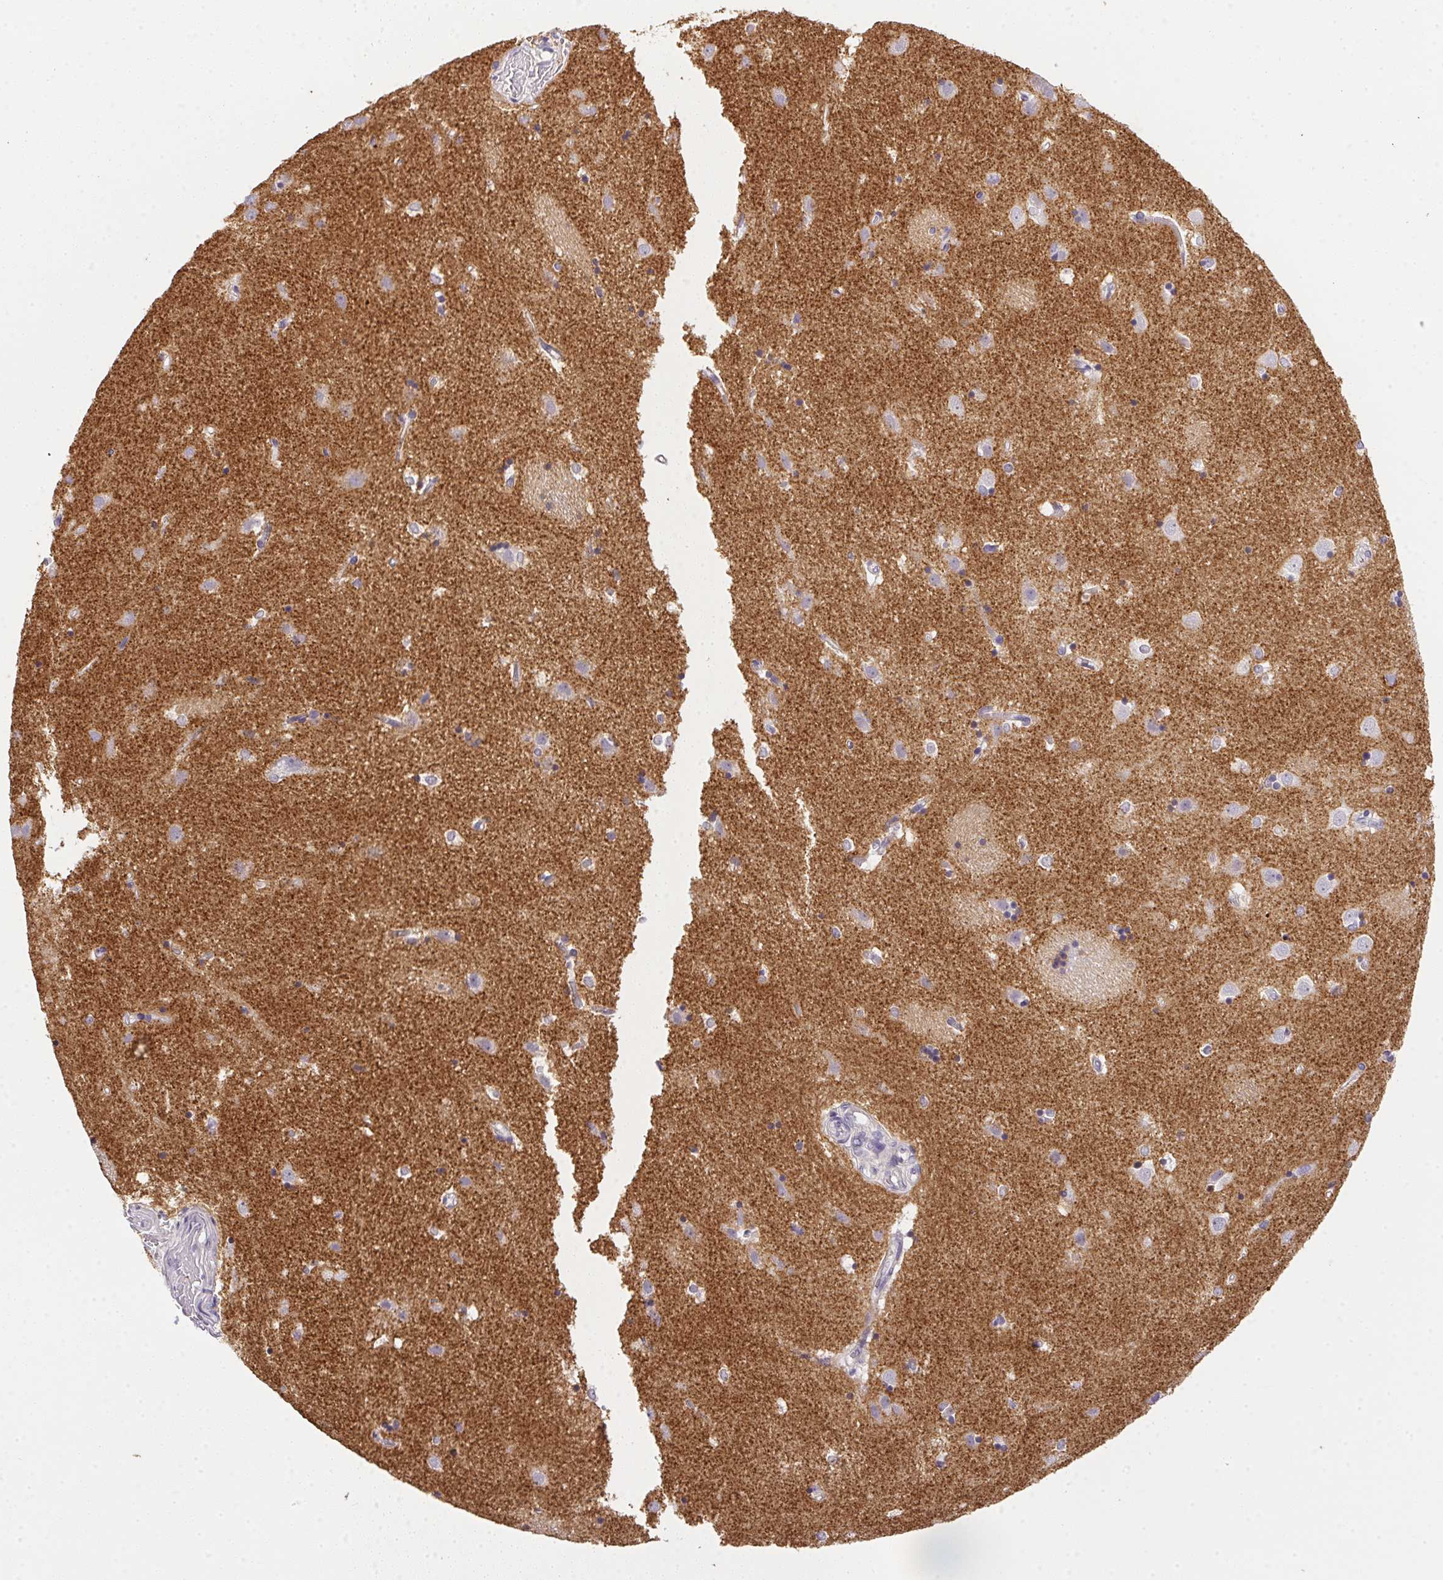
{"staining": {"intensity": "negative", "quantity": "none", "location": "none"}, "tissue": "caudate", "cell_type": "Glial cells", "image_type": "normal", "snomed": [{"axis": "morphology", "description": "Normal tissue, NOS"}, {"axis": "topography", "description": "Lateral ventricle wall"}], "caption": "An immunohistochemistry (IHC) histopathology image of benign caudate is shown. There is no staining in glial cells of caudate. (Brightfield microscopy of DAB immunohistochemistry at high magnification).", "gene": "SLC17A7", "patient": {"sex": "male", "age": 54}}